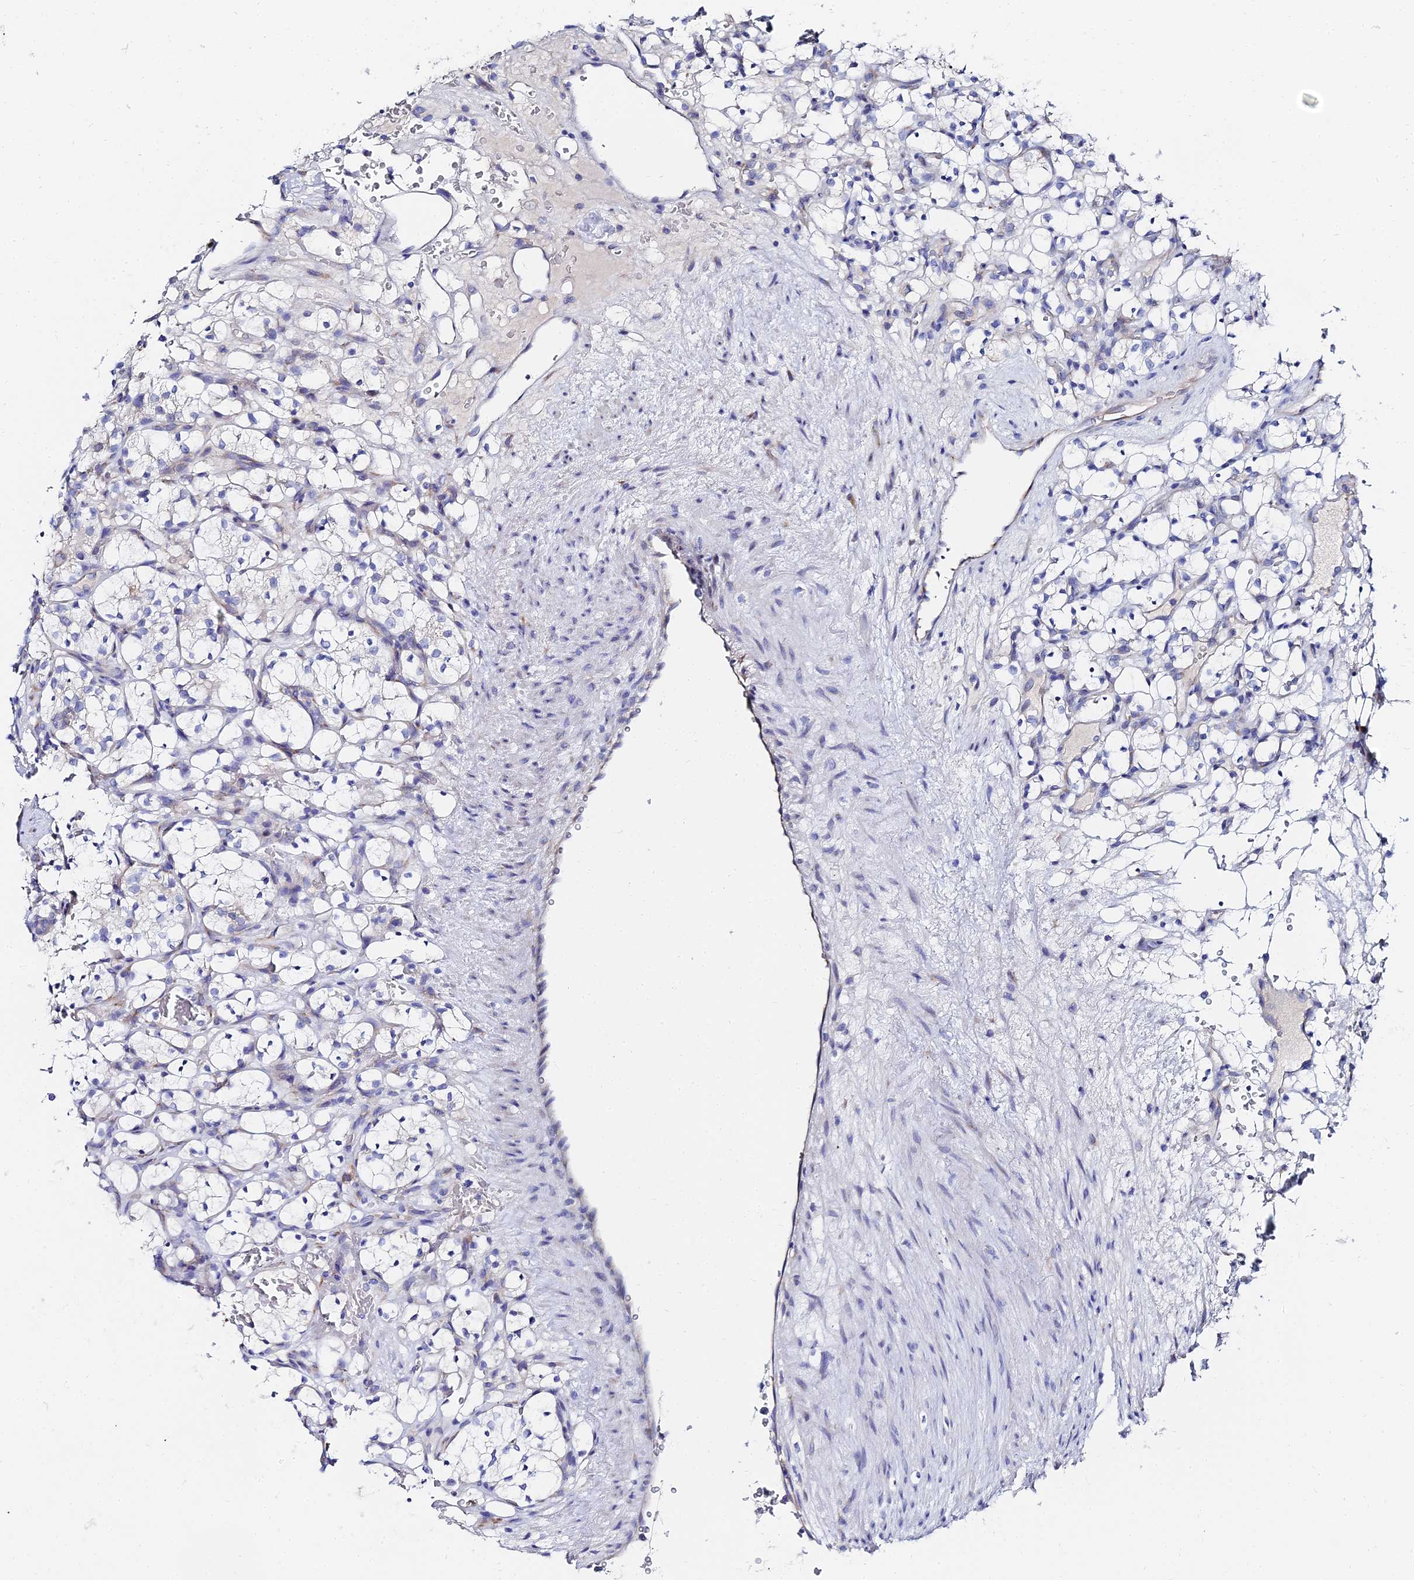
{"staining": {"intensity": "negative", "quantity": "none", "location": "none"}, "tissue": "renal cancer", "cell_type": "Tumor cells", "image_type": "cancer", "snomed": [{"axis": "morphology", "description": "Adenocarcinoma, NOS"}, {"axis": "topography", "description": "Kidney"}], "caption": "An immunohistochemistry histopathology image of renal cancer is shown. There is no staining in tumor cells of renal cancer. (DAB (3,3'-diaminobenzidine) immunohistochemistry (IHC) visualized using brightfield microscopy, high magnification).", "gene": "PTTG1", "patient": {"sex": "female", "age": 69}}